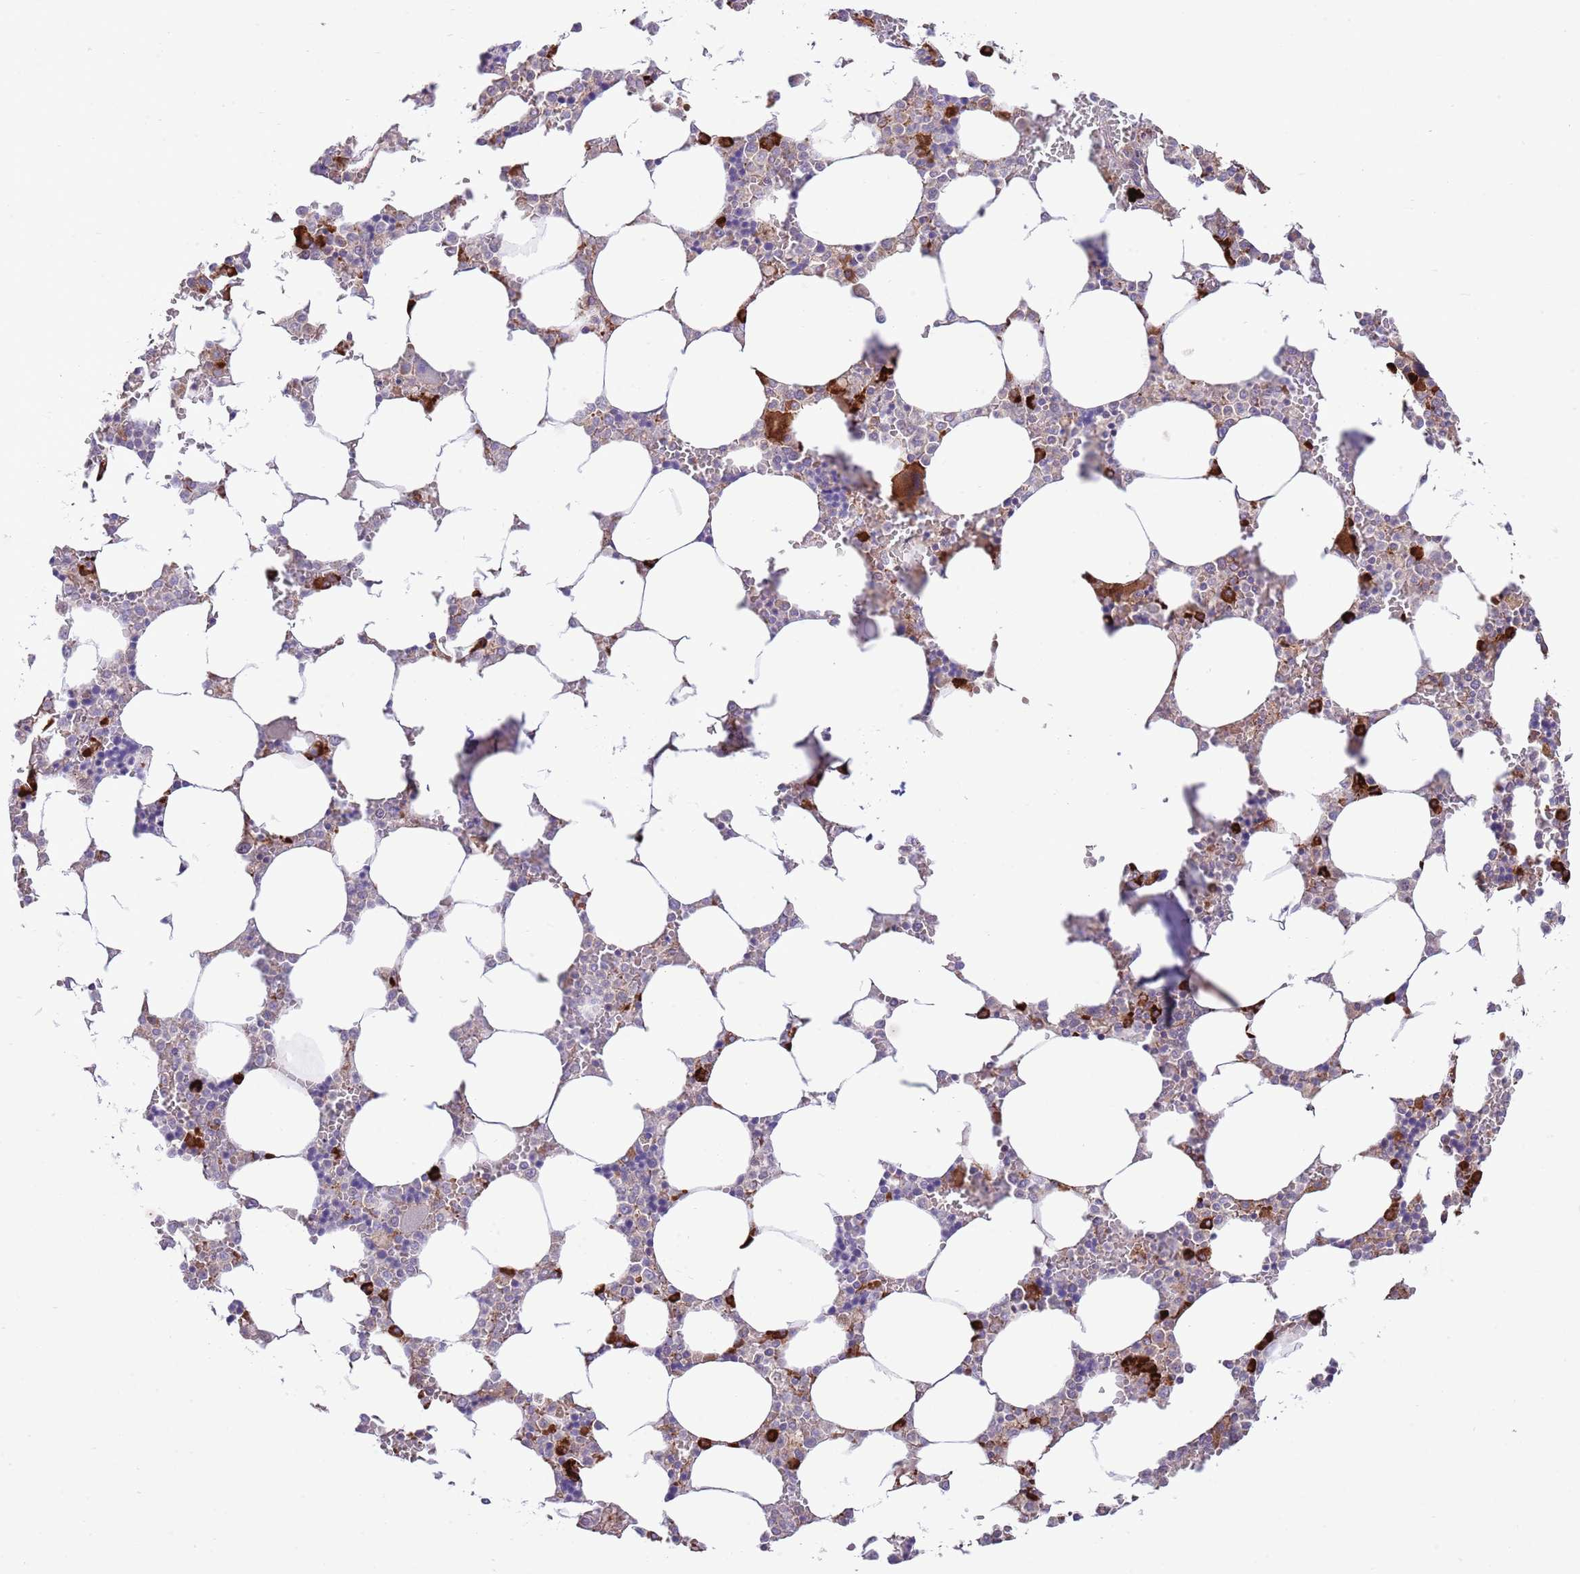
{"staining": {"intensity": "moderate", "quantity": "25%-75%", "location": "cytoplasmic/membranous"}, "tissue": "bone marrow", "cell_type": "Hematopoietic cells", "image_type": "normal", "snomed": [{"axis": "morphology", "description": "Normal tissue, NOS"}, {"axis": "topography", "description": "Bone marrow"}], "caption": "High-magnification brightfield microscopy of unremarkable bone marrow stained with DAB (brown) and counterstained with hematoxylin (blue). hematopoietic cells exhibit moderate cytoplasmic/membranous staining is identified in about25%-75% of cells. Using DAB (brown) and hematoxylin (blue) stains, captured at high magnification using brightfield microscopy.", "gene": "DAND5", "patient": {"sex": "male", "age": 64}}